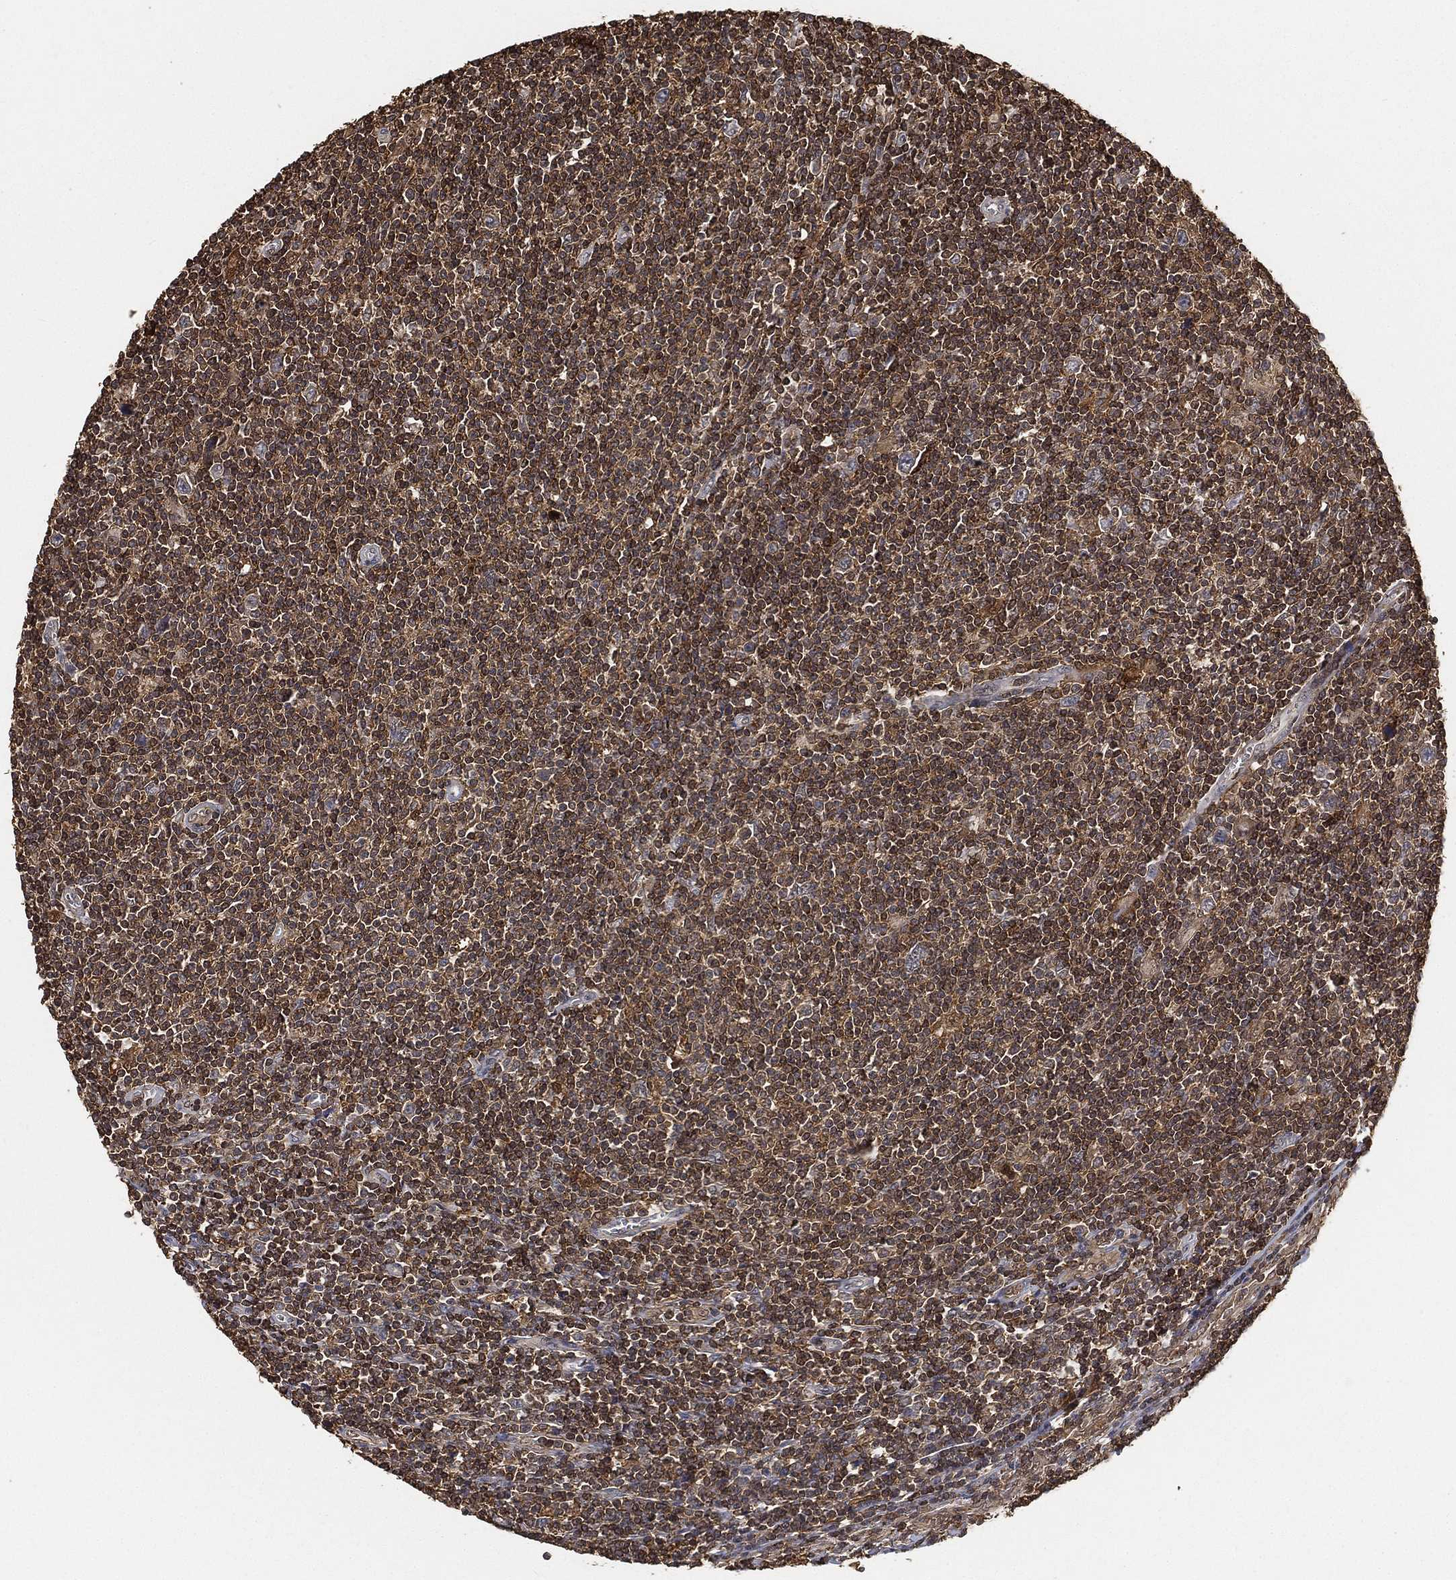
{"staining": {"intensity": "negative", "quantity": "none", "location": "none"}, "tissue": "lymphoma", "cell_type": "Tumor cells", "image_type": "cancer", "snomed": [{"axis": "morphology", "description": "Hodgkin's disease, NOS"}, {"axis": "topography", "description": "Lymph node"}], "caption": "Immunohistochemistry (IHC) of human Hodgkin's disease exhibits no staining in tumor cells.", "gene": "CRYL1", "patient": {"sex": "male", "age": 40}}